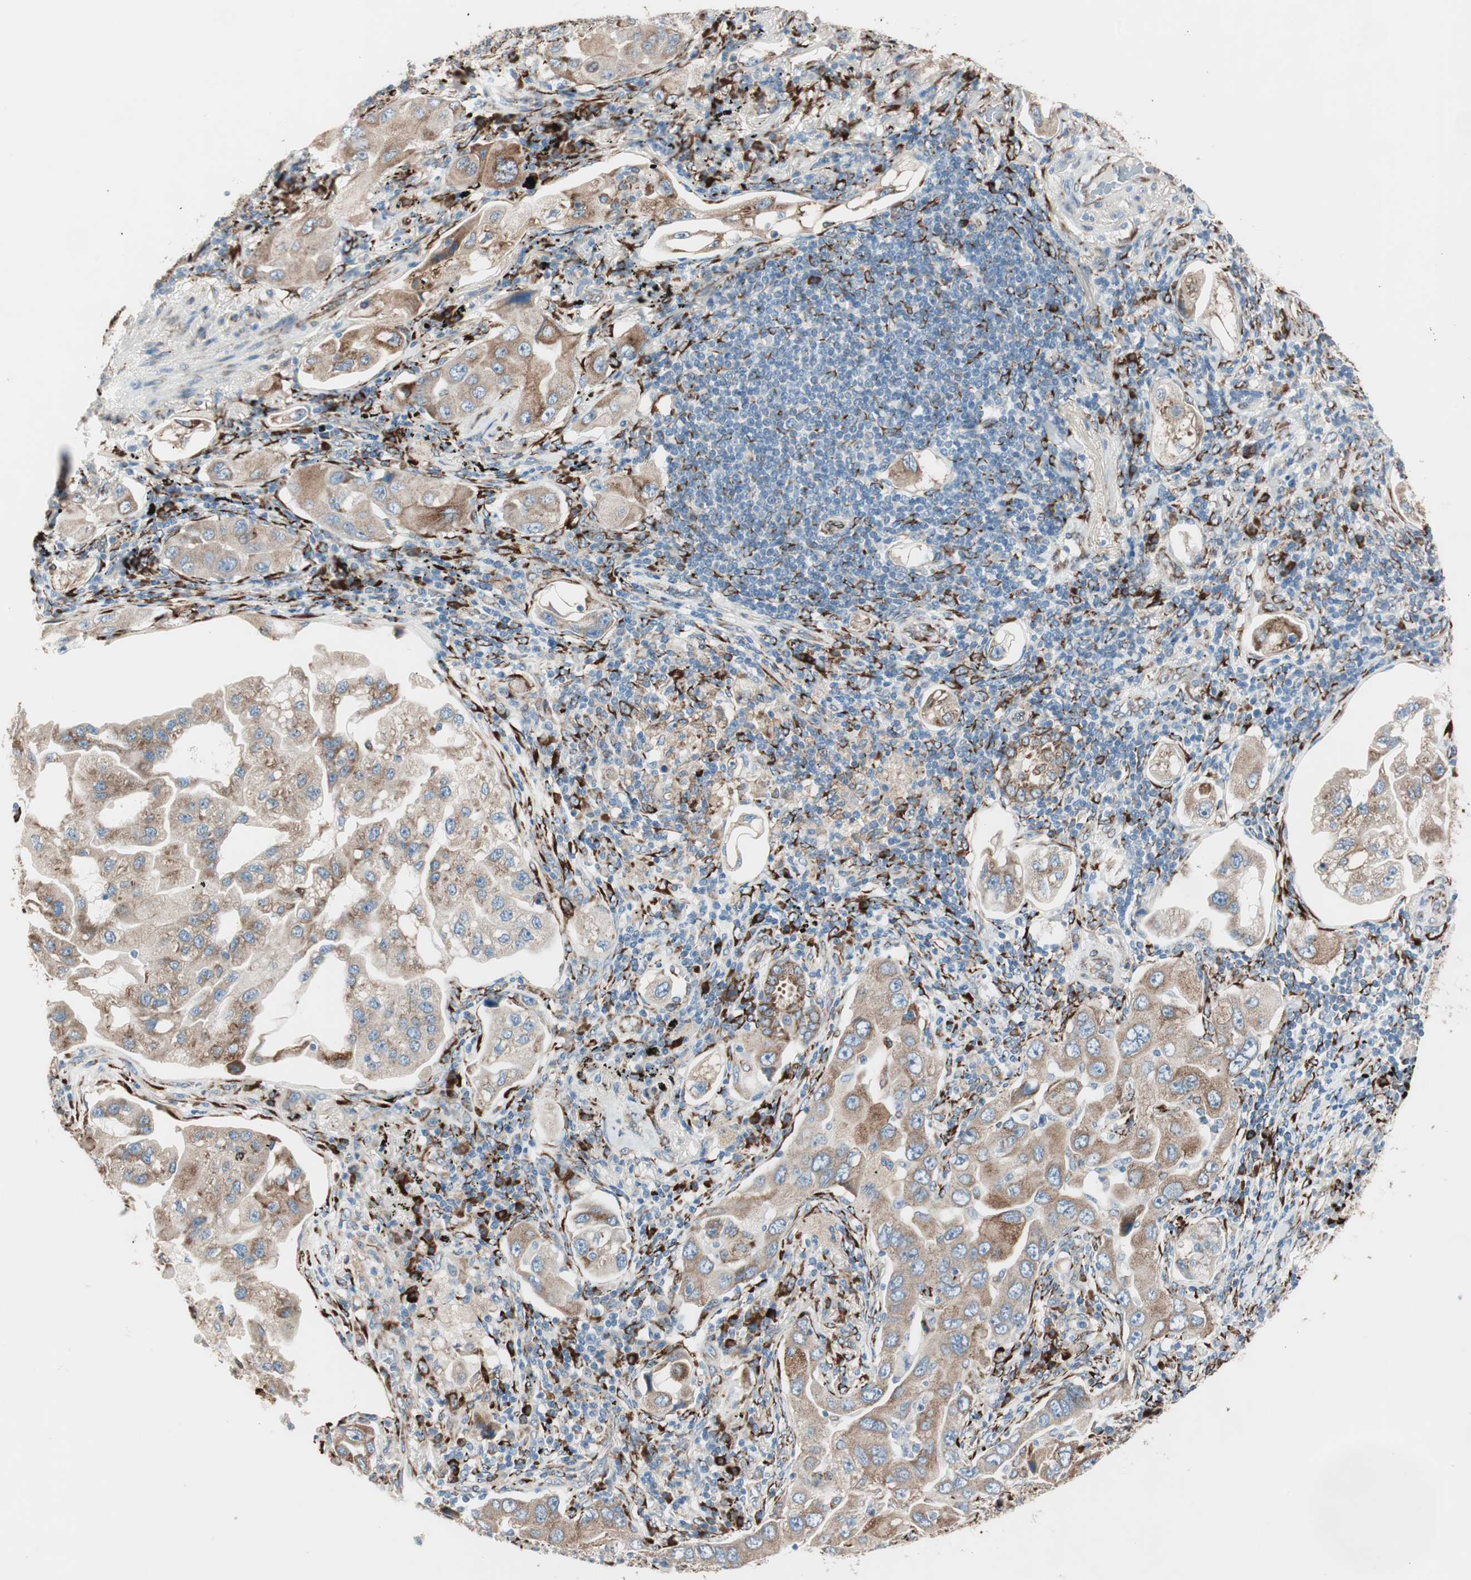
{"staining": {"intensity": "moderate", "quantity": ">75%", "location": "cytoplasmic/membranous"}, "tissue": "lung cancer", "cell_type": "Tumor cells", "image_type": "cancer", "snomed": [{"axis": "morphology", "description": "Adenocarcinoma, NOS"}, {"axis": "topography", "description": "Lung"}], "caption": "An immunohistochemistry (IHC) photomicrograph of neoplastic tissue is shown. Protein staining in brown shows moderate cytoplasmic/membranous positivity in lung cancer within tumor cells.", "gene": "P4HTM", "patient": {"sex": "female", "age": 65}}